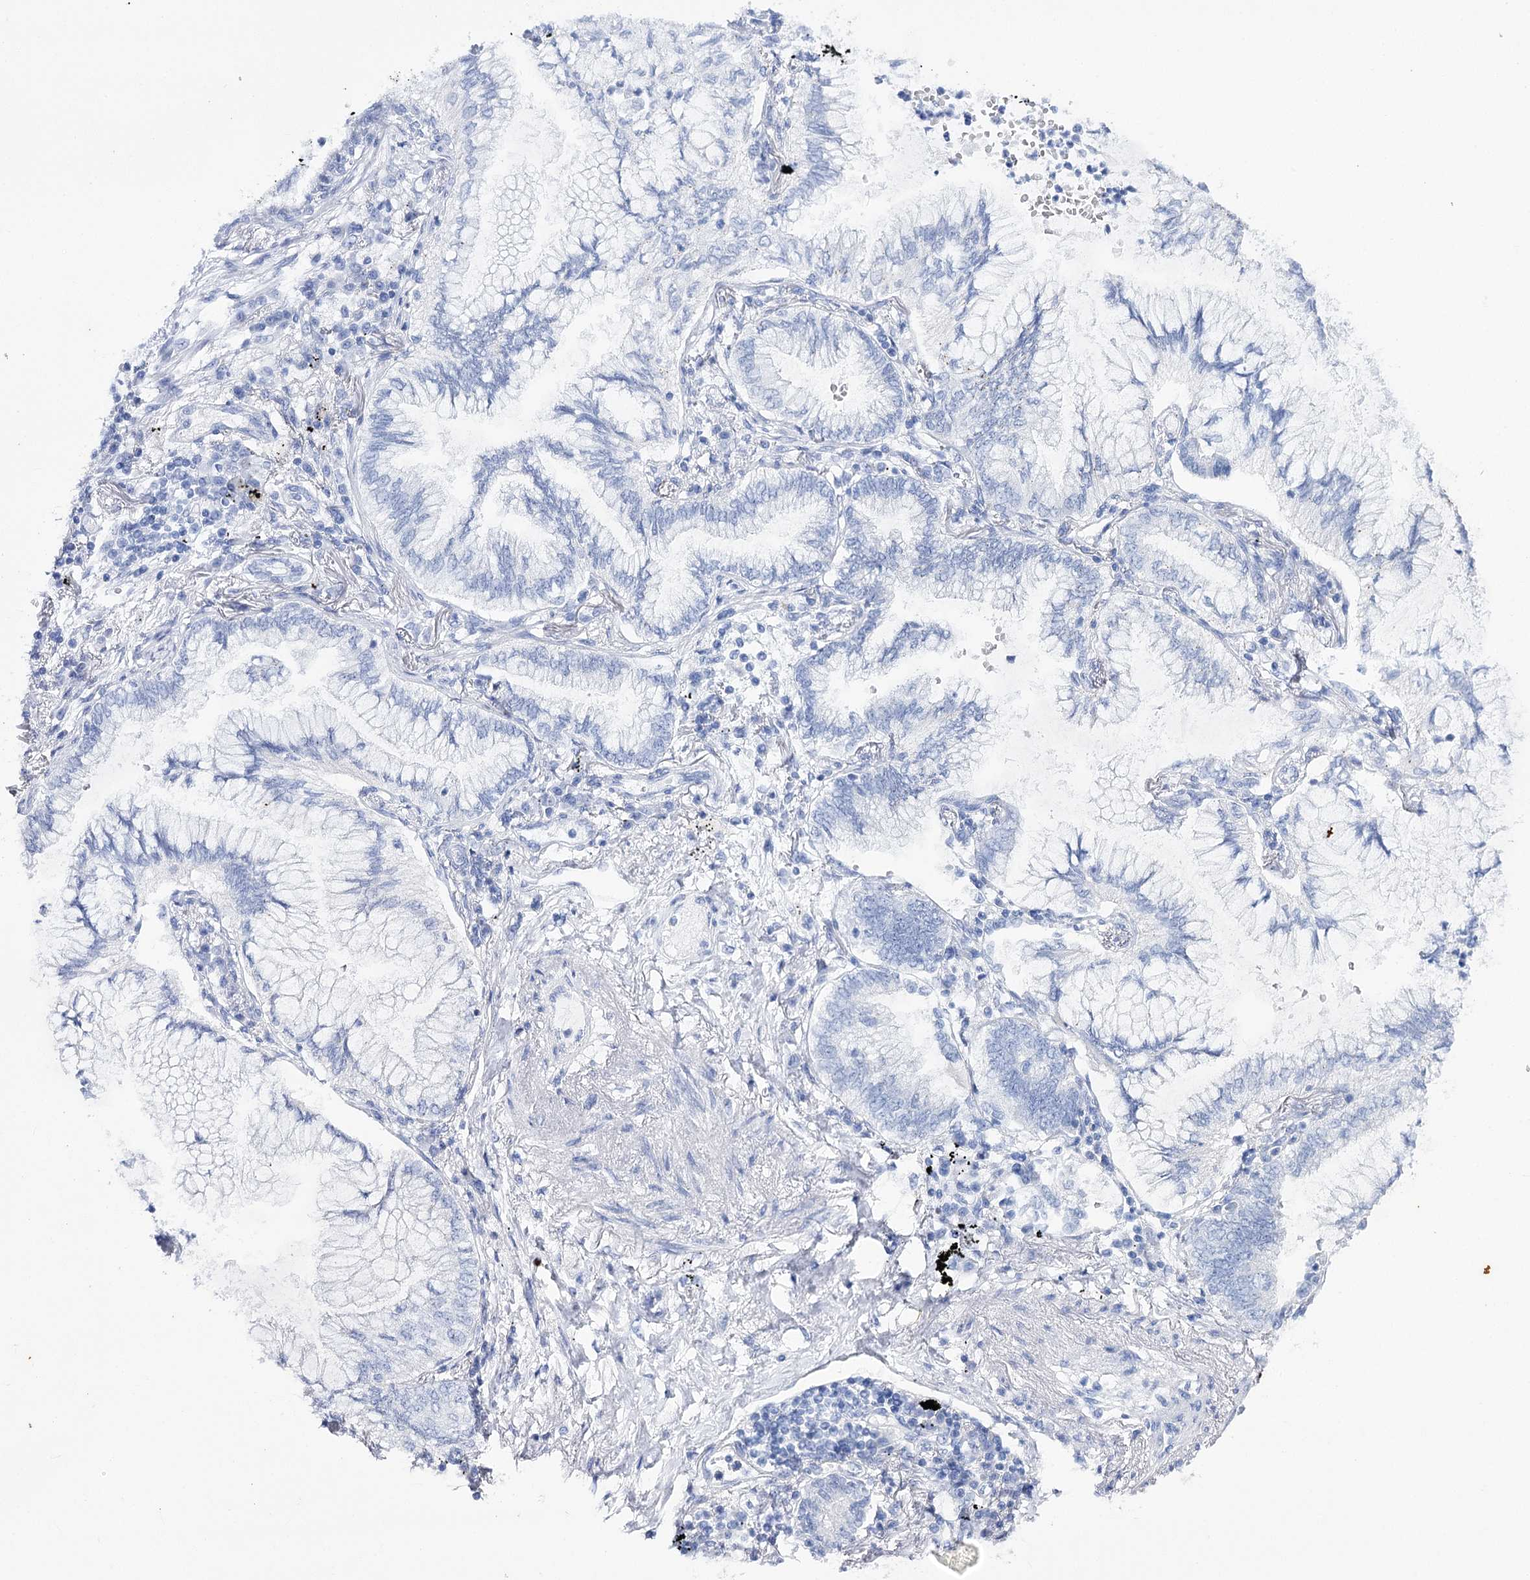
{"staining": {"intensity": "negative", "quantity": "none", "location": "none"}, "tissue": "lung cancer", "cell_type": "Tumor cells", "image_type": "cancer", "snomed": [{"axis": "morphology", "description": "Adenocarcinoma, NOS"}, {"axis": "topography", "description": "Lung"}], "caption": "This is an immunohistochemistry image of lung cancer. There is no positivity in tumor cells.", "gene": "ATP10B", "patient": {"sex": "female", "age": 70}}